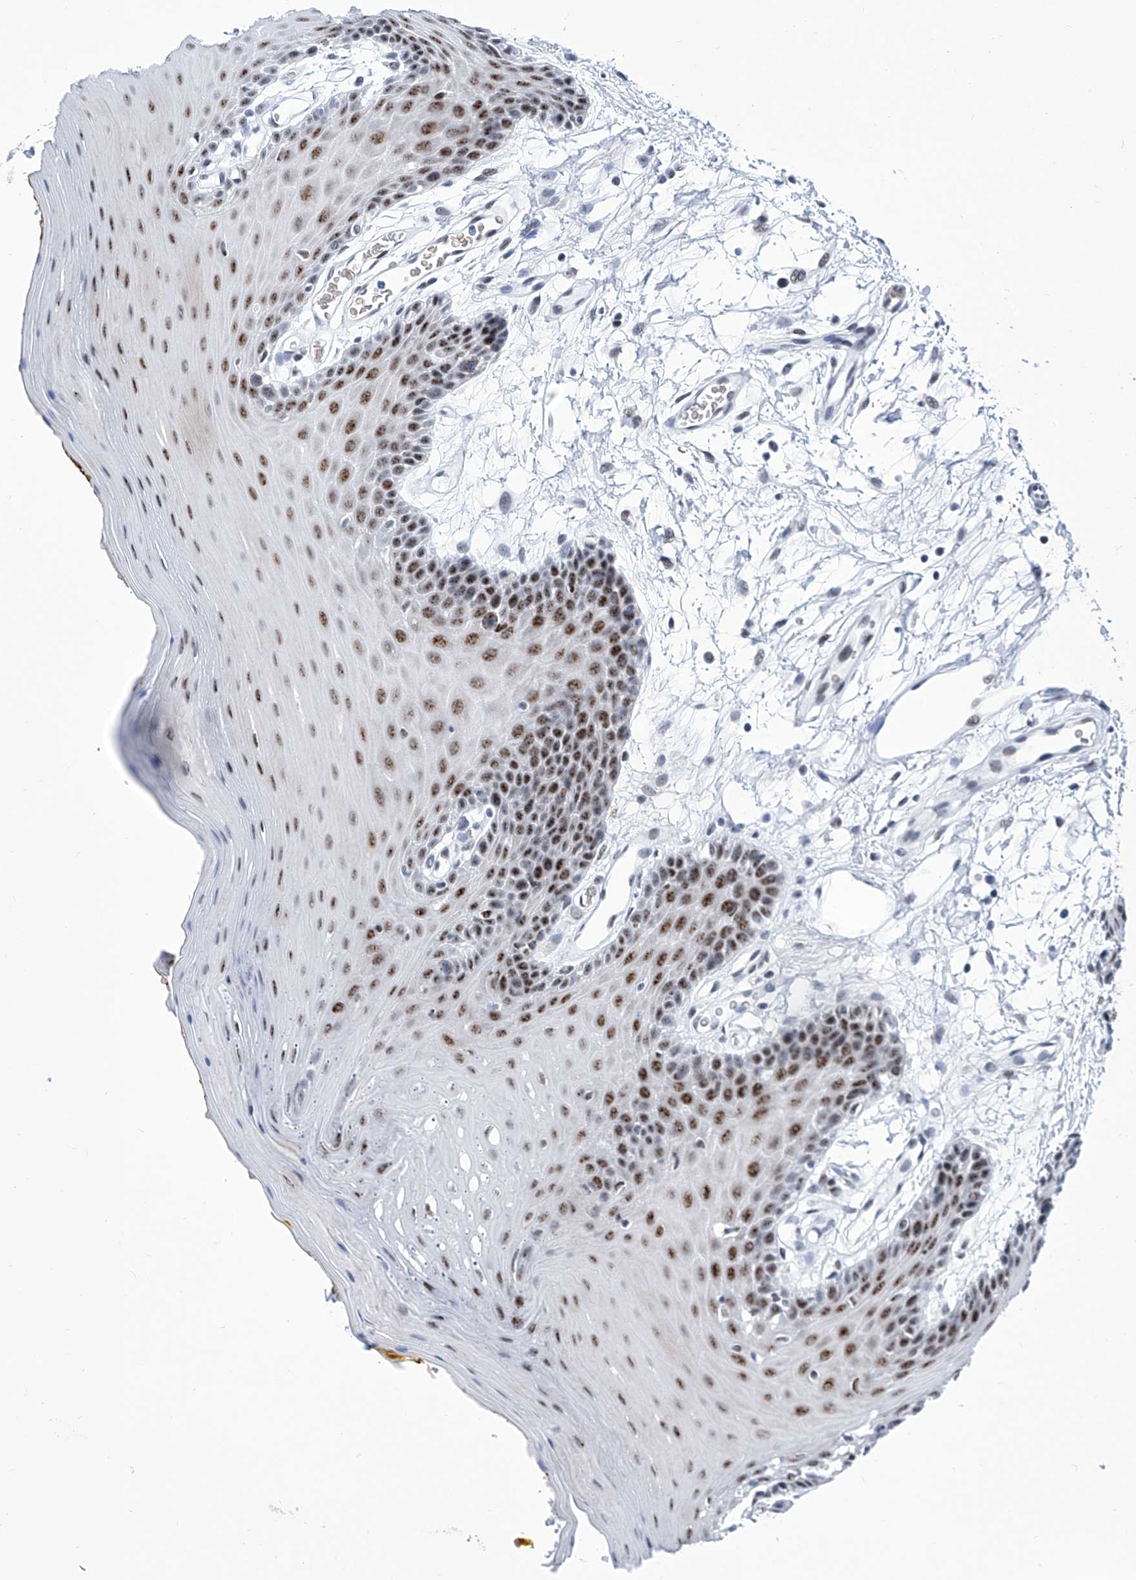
{"staining": {"intensity": "strong", "quantity": "25%-75%", "location": "nuclear"}, "tissue": "oral mucosa", "cell_type": "Squamous epithelial cells", "image_type": "normal", "snomed": [{"axis": "morphology", "description": "Normal tissue, NOS"}, {"axis": "morphology", "description": "Squamous cell carcinoma, NOS"}, {"axis": "topography", "description": "Skeletal muscle"}, {"axis": "topography", "description": "Oral tissue"}, {"axis": "topography", "description": "Salivary gland"}, {"axis": "topography", "description": "Head-Neck"}], "caption": "Strong nuclear expression is identified in about 25%-75% of squamous epithelial cells in normal oral mucosa. The staining was performed using DAB (3,3'-diaminobenzidine) to visualize the protein expression in brown, while the nuclei were stained in blue with hematoxylin (Magnification: 20x).", "gene": "SART1", "patient": {"sex": "male", "age": 54}}